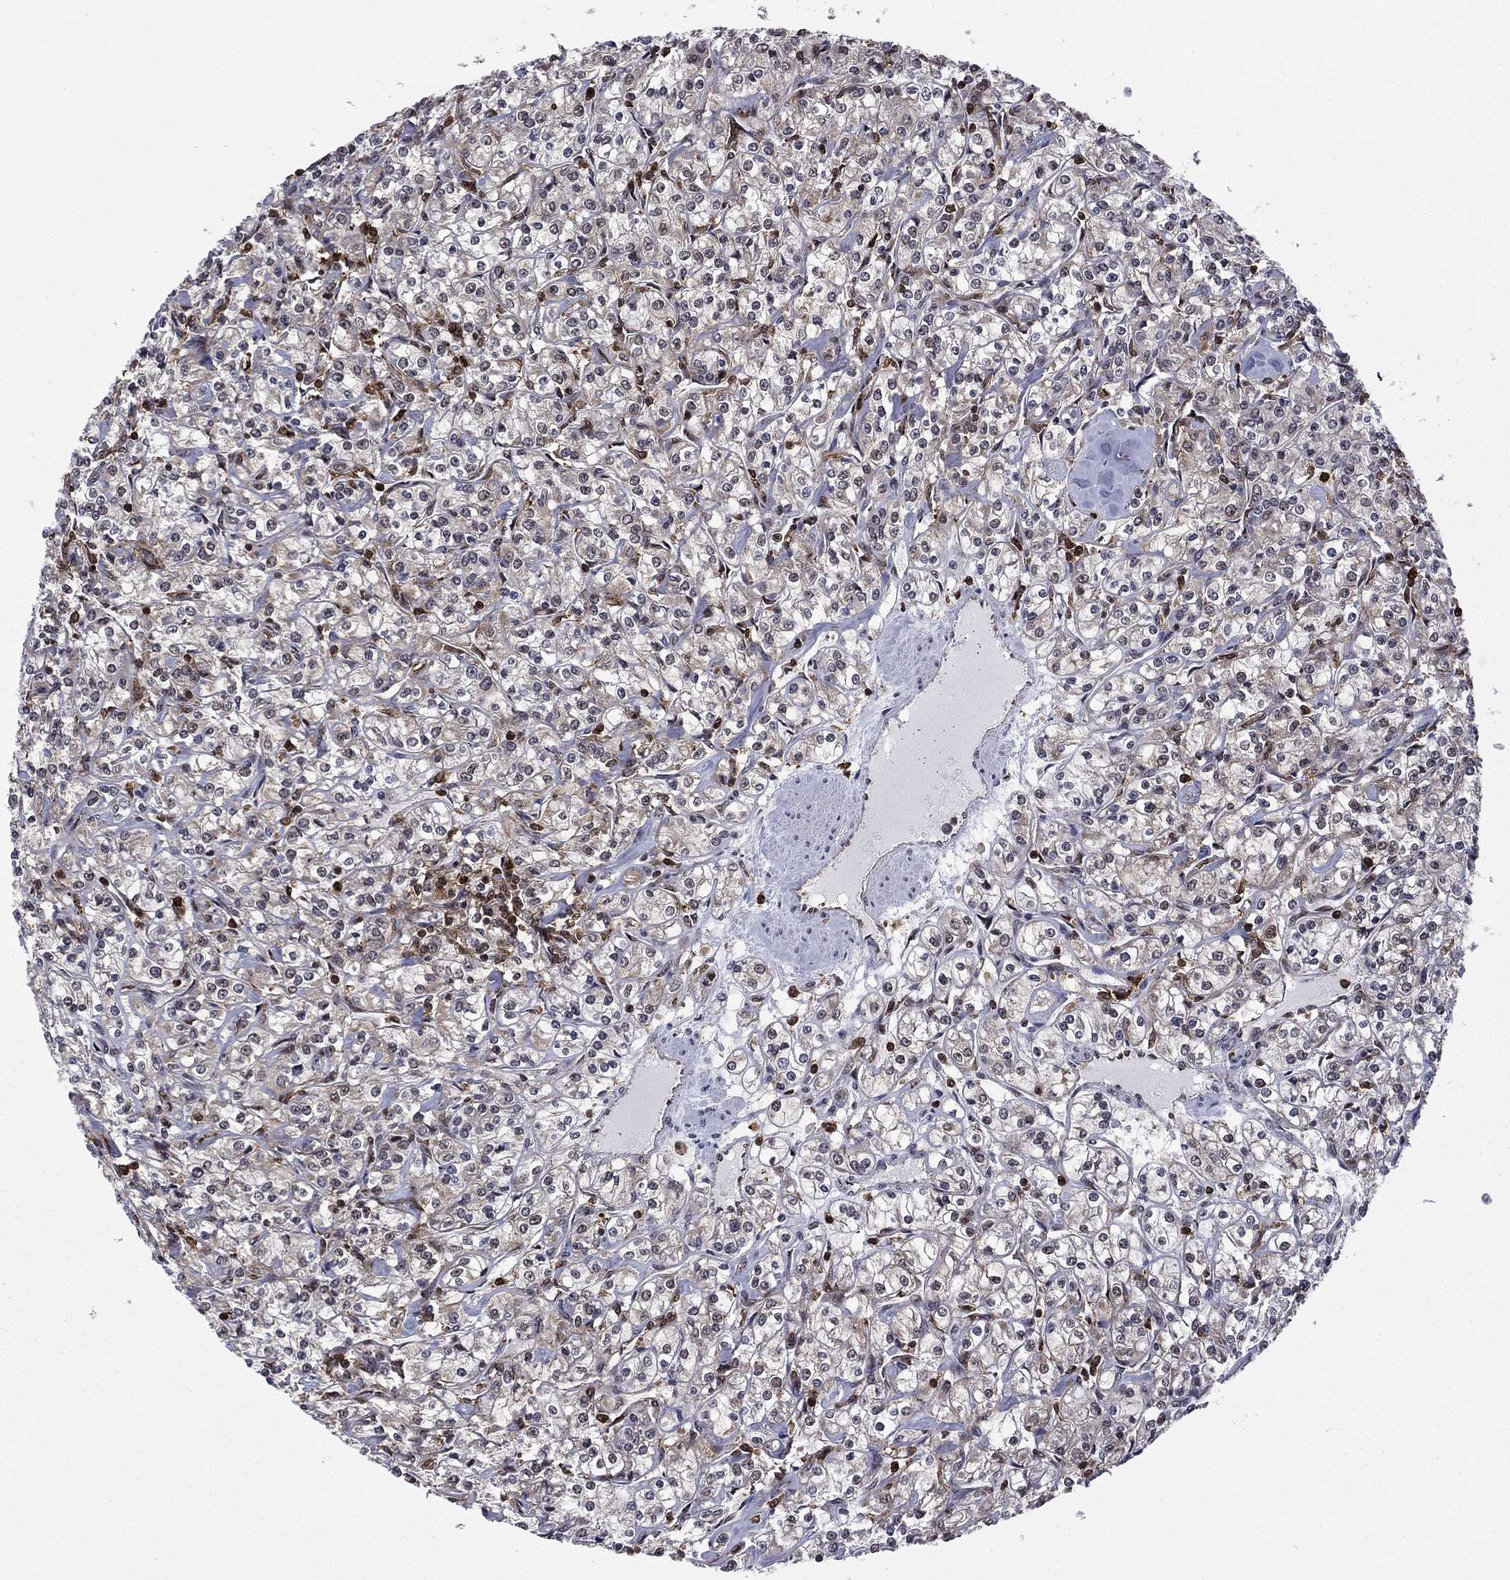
{"staining": {"intensity": "negative", "quantity": "none", "location": "none"}, "tissue": "renal cancer", "cell_type": "Tumor cells", "image_type": "cancer", "snomed": [{"axis": "morphology", "description": "Adenocarcinoma, NOS"}, {"axis": "topography", "description": "Kidney"}], "caption": "The micrograph reveals no staining of tumor cells in renal cancer.", "gene": "PSMD2", "patient": {"sex": "male", "age": 77}}